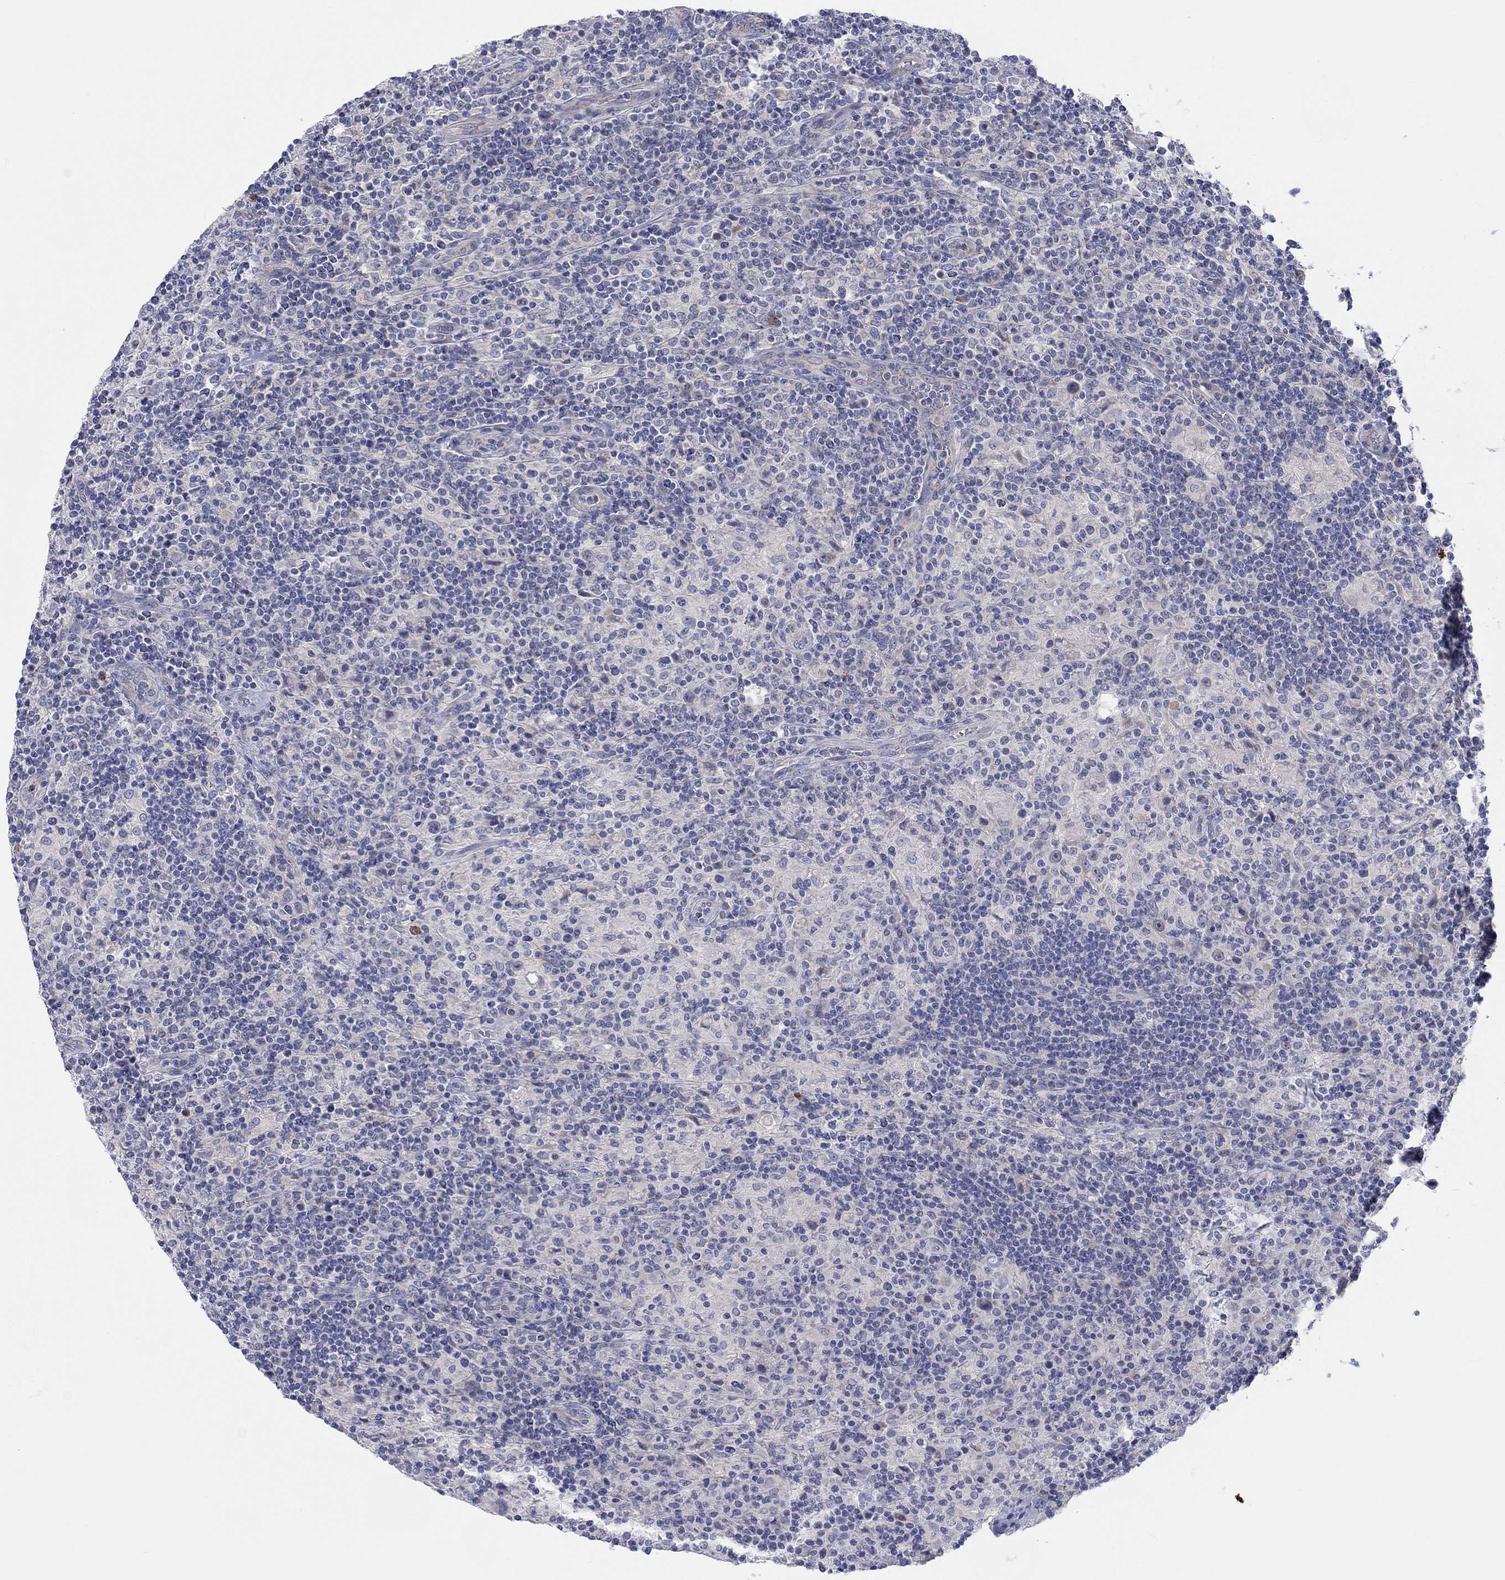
{"staining": {"intensity": "negative", "quantity": "none", "location": "none"}, "tissue": "lymphoma", "cell_type": "Tumor cells", "image_type": "cancer", "snomed": [{"axis": "morphology", "description": "Hodgkin's disease, NOS"}, {"axis": "topography", "description": "Lymph node"}], "caption": "This is an immunohistochemistry micrograph of human lymphoma. There is no positivity in tumor cells.", "gene": "BCO2", "patient": {"sex": "male", "age": 70}}